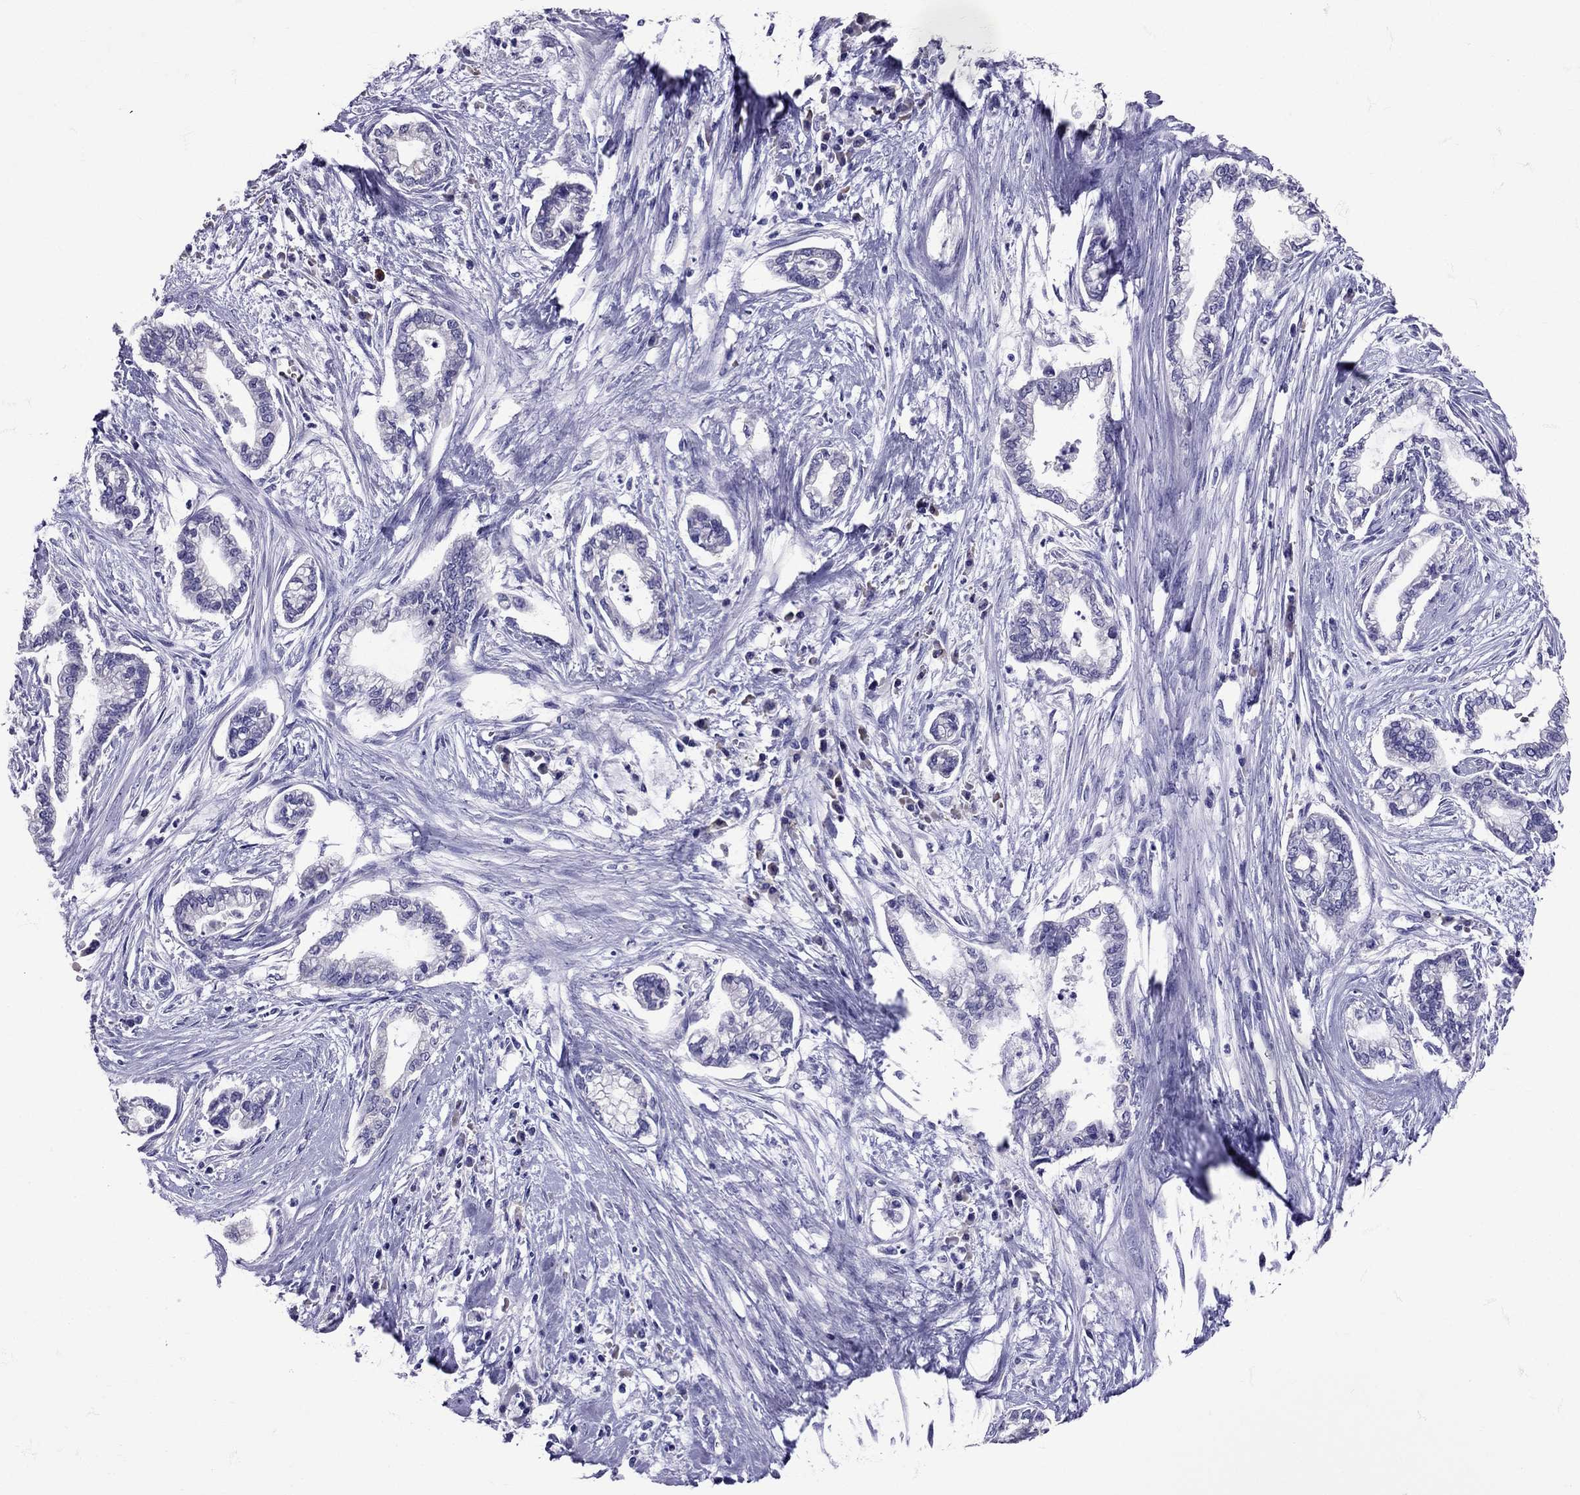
{"staining": {"intensity": "negative", "quantity": "none", "location": "none"}, "tissue": "cervical cancer", "cell_type": "Tumor cells", "image_type": "cancer", "snomed": [{"axis": "morphology", "description": "Adenocarcinoma, NOS"}, {"axis": "topography", "description": "Cervix"}], "caption": "IHC photomicrograph of neoplastic tissue: human cervical cancer stained with DAB exhibits no significant protein positivity in tumor cells.", "gene": "TBR1", "patient": {"sex": "female", "age": 62}}